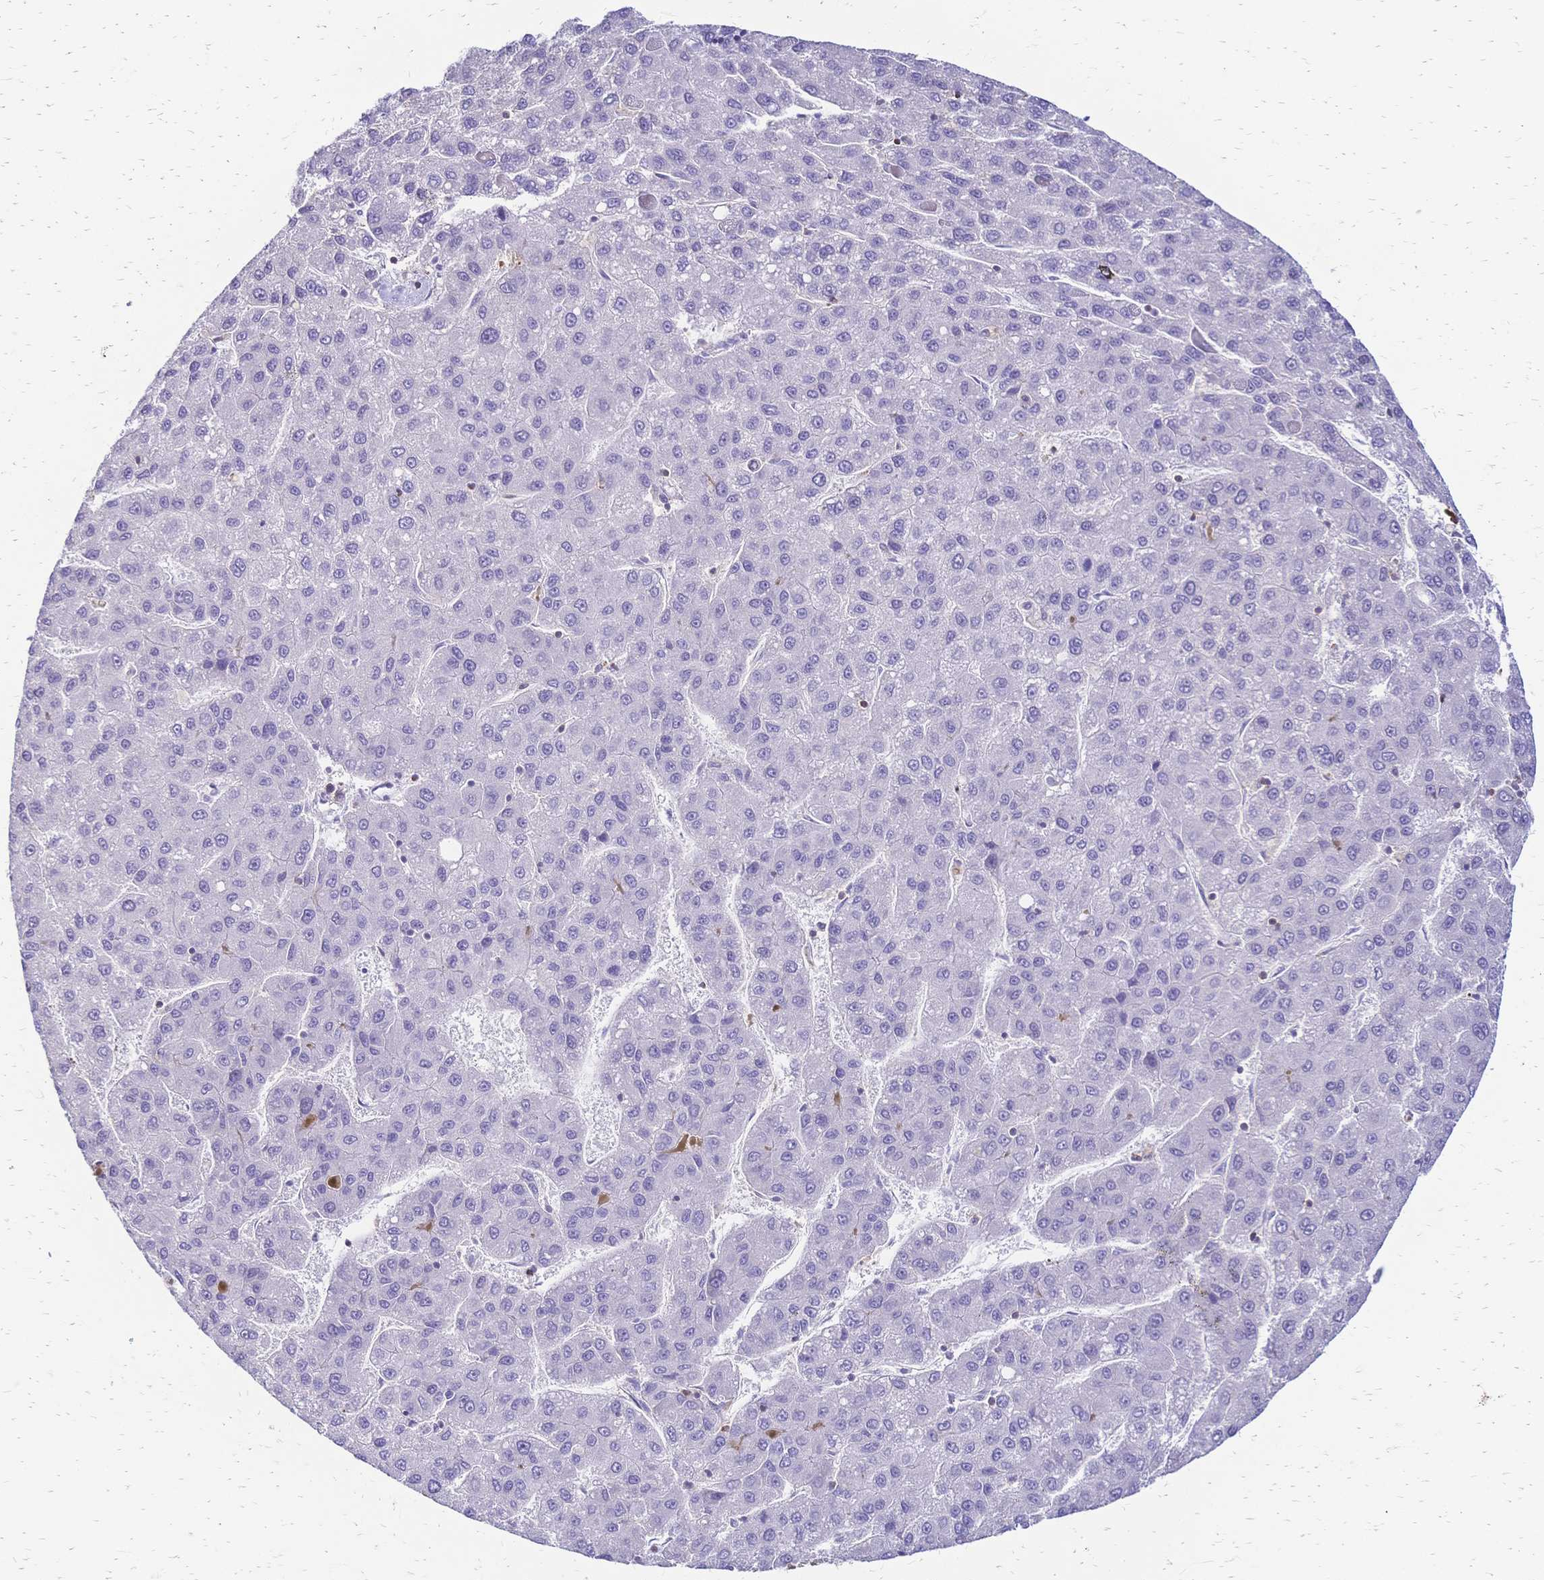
{"staining": {"intensity": "negative", "quantity": "none", "location": "none"}, "tissue": "liver cancer", "cell_type": "Tumor cells", "image_type": "cancer", "snomed": [{"axis": "morphology", "description": "Carcinoma, Hepatocellular, NOS"}, {"axis": "topography", "description": "Liver"}], "caption": "Histopathology image shows no protein staining in tumor cells of hepatocellular carcinoma (liver) tissue.", "gene": "IL2RA", "patient": {"sex": "female", "age": 82}}